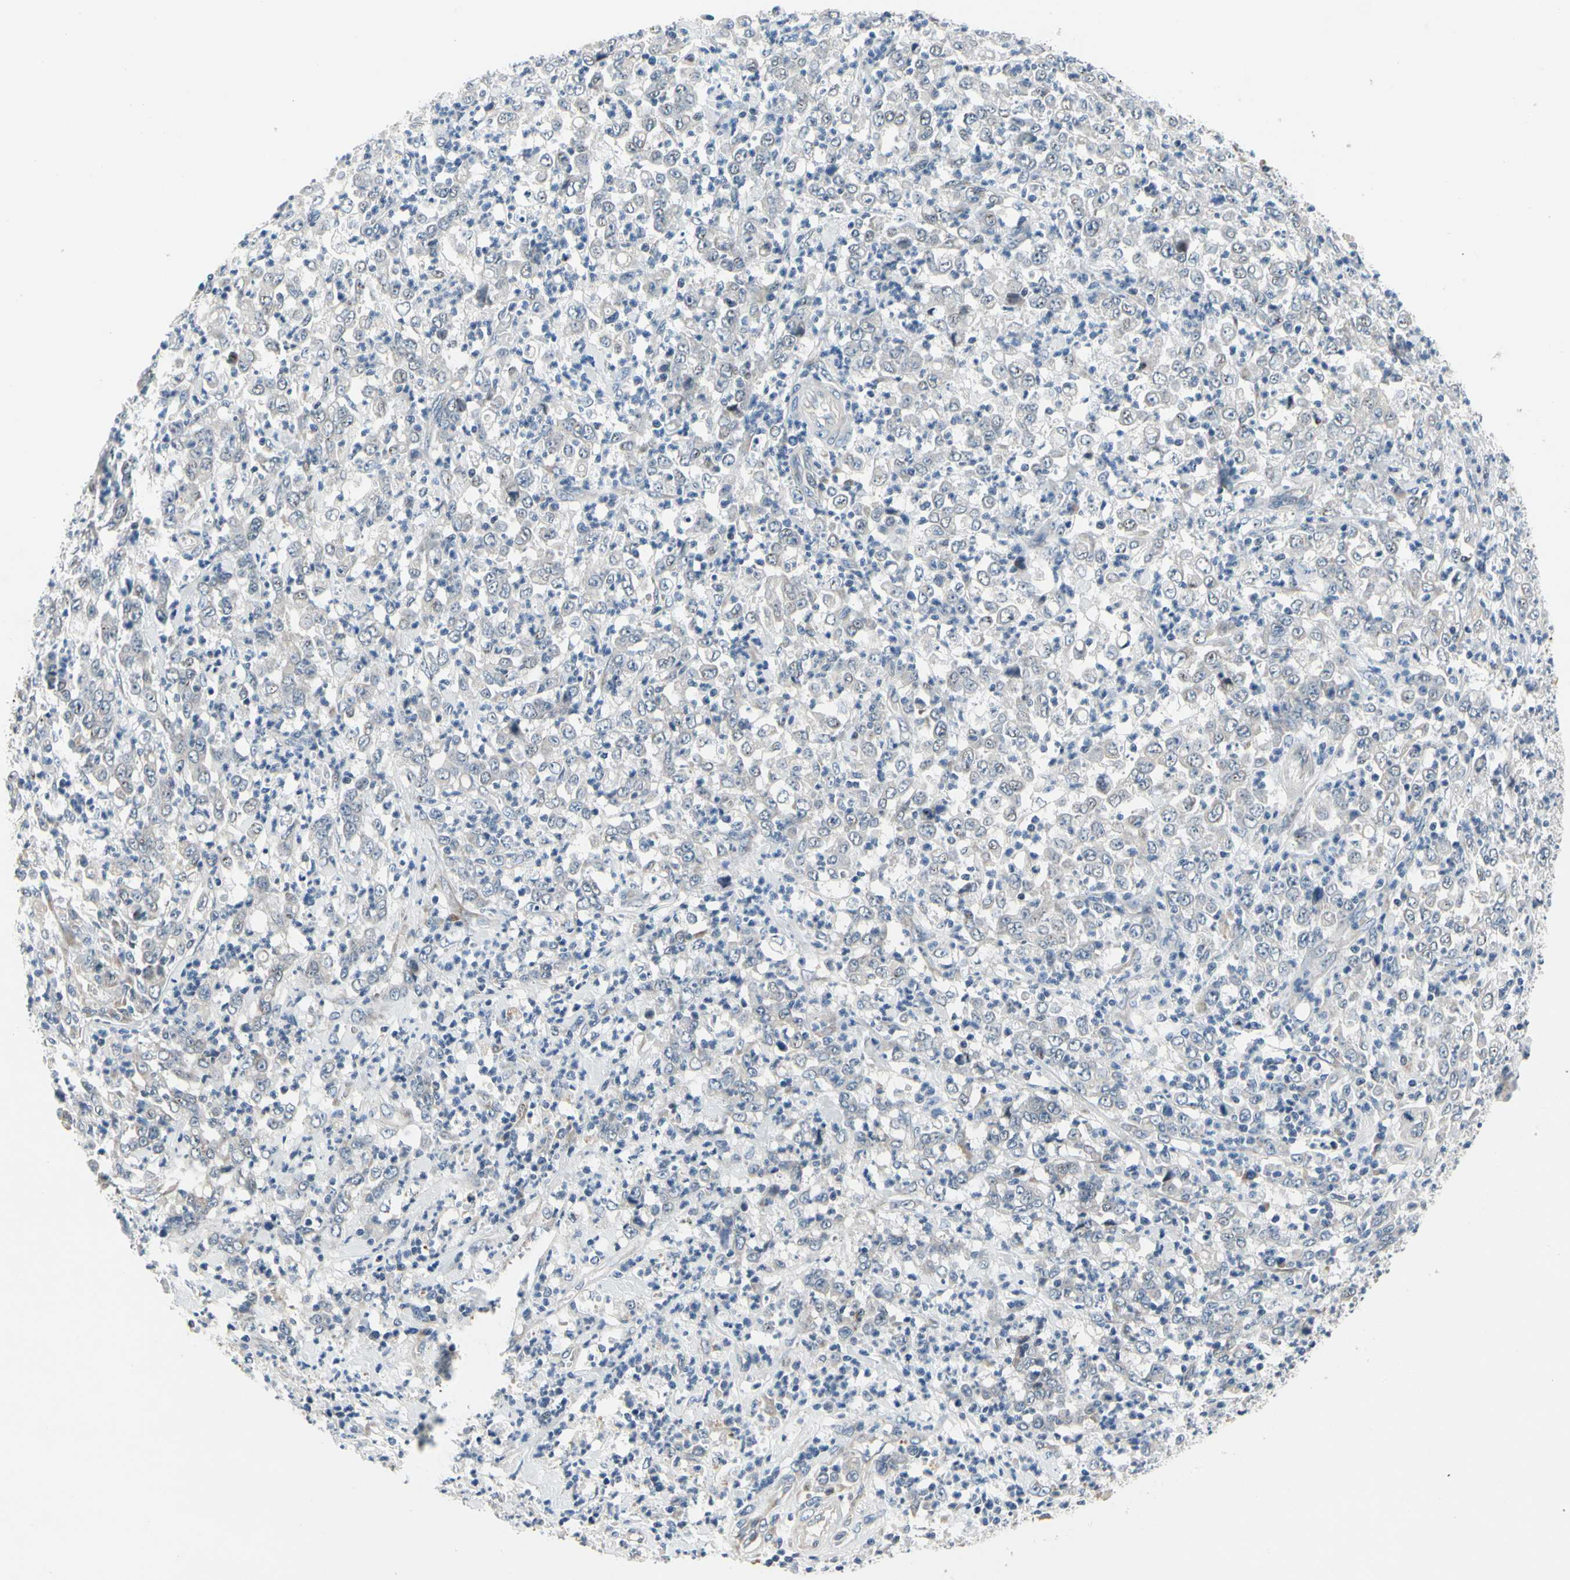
{"staining": {"intensity": "negative", "quantity": "none", "location": "none"}, "tissue": "stomach cancer", "cell_type": "Tumor cells", "image_type": "cancer", "snomed": [{"axis": "morphology", "description": "Adenocarcinoma, NOS"}, {"axis": "topography", "description": "Stomach, lower"}], "caption": "An image of stomach adenocarcinoma stained for a protein displays no brown staining in tumor cells.", "gene": "NFASC", "patient": {"sex": "female", "age": 71}}